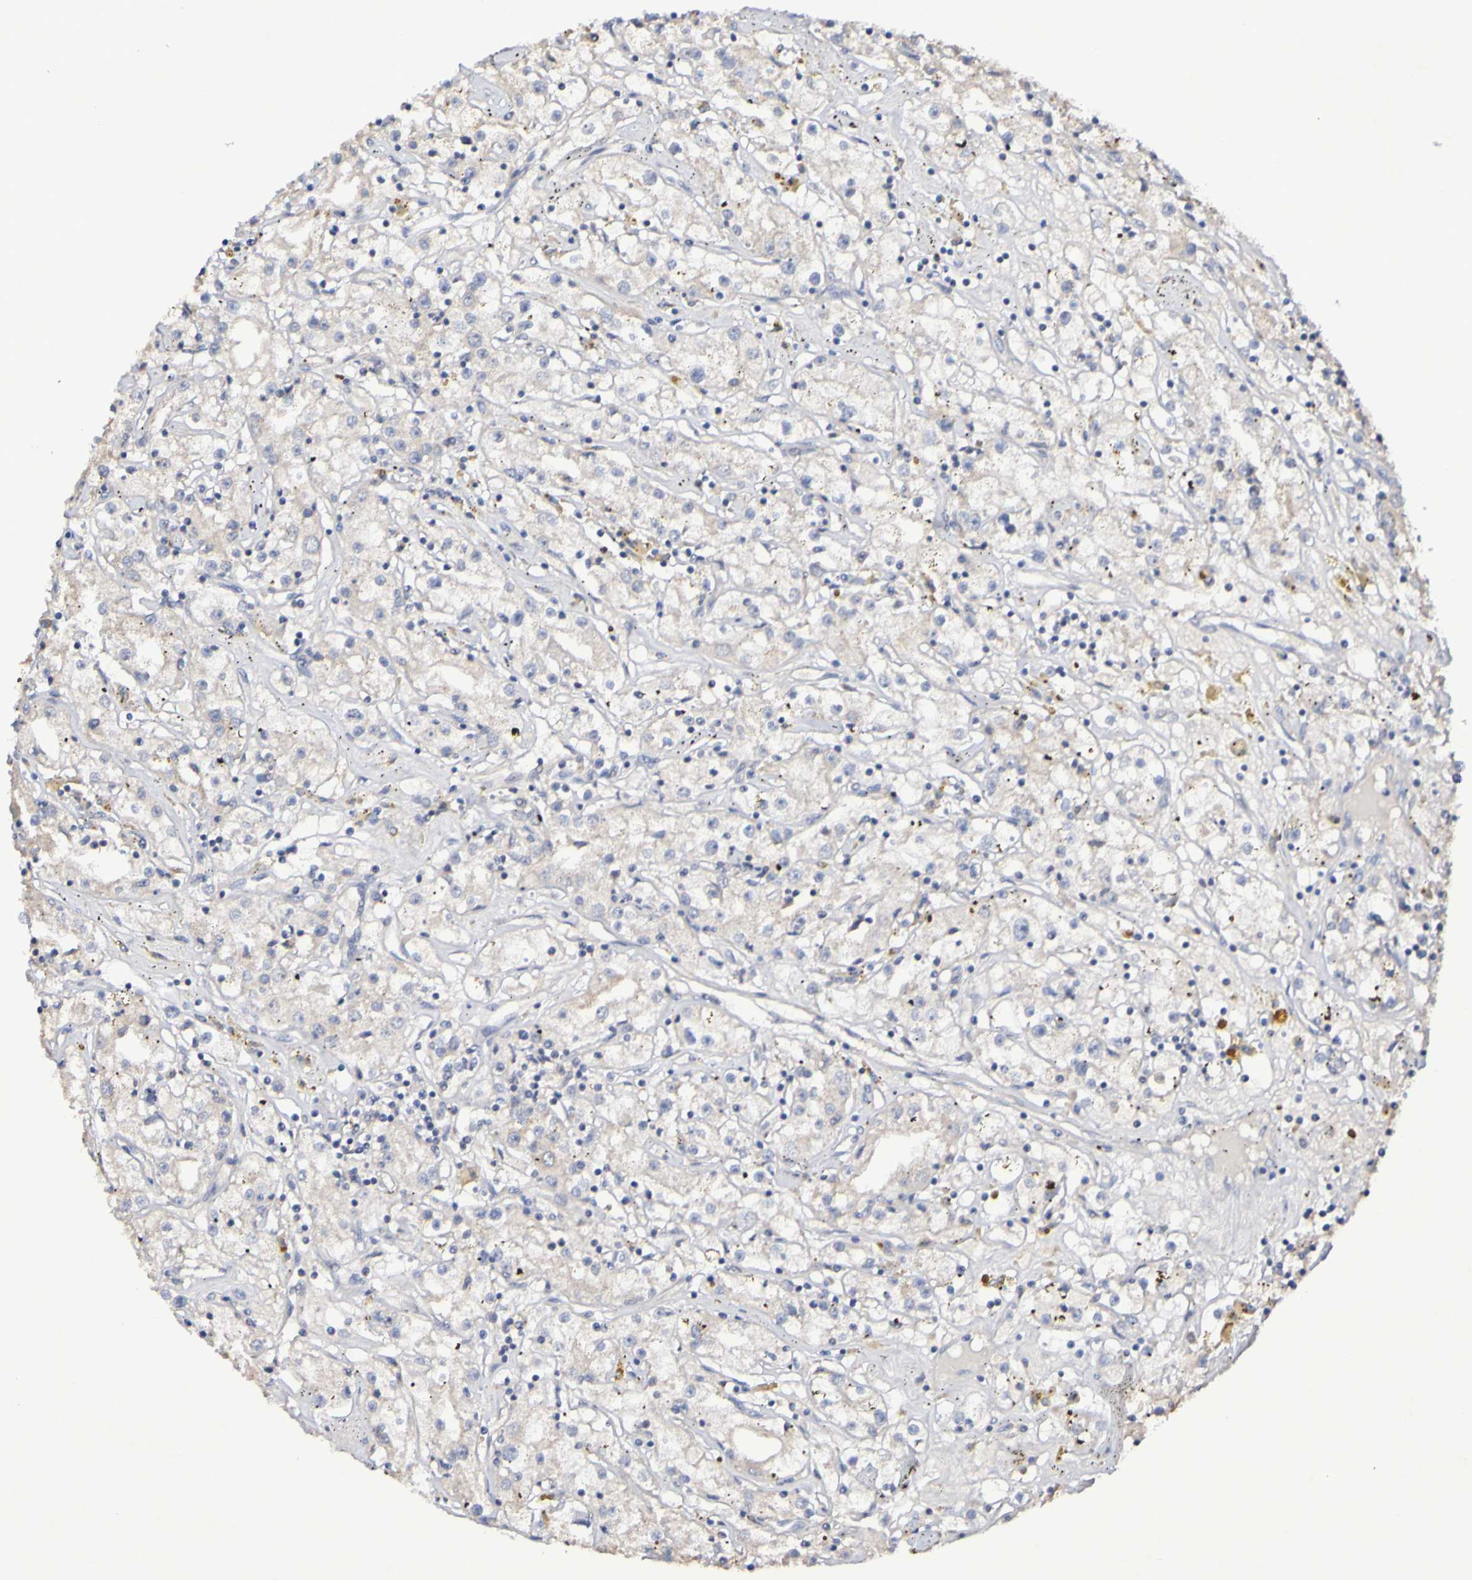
{"staining": {"intensity": "negative", "quantity": "none", "location": "none"}, "tissue": "renal cancer", "cell_type": "Tumor cells", "image_type": "cancer", "snomed": [{"axis": "morphology", "description": "Adenocarcinoma, NOS"}, {"axis": "topography", "description": "Kidney"}], "caption": "A histopathology image of human renal cancer (adenocarcinoma) is negative for staining in tumor cells.", "gene": "PTP4A2", "patient": {"sex": "male", "age": 56}}